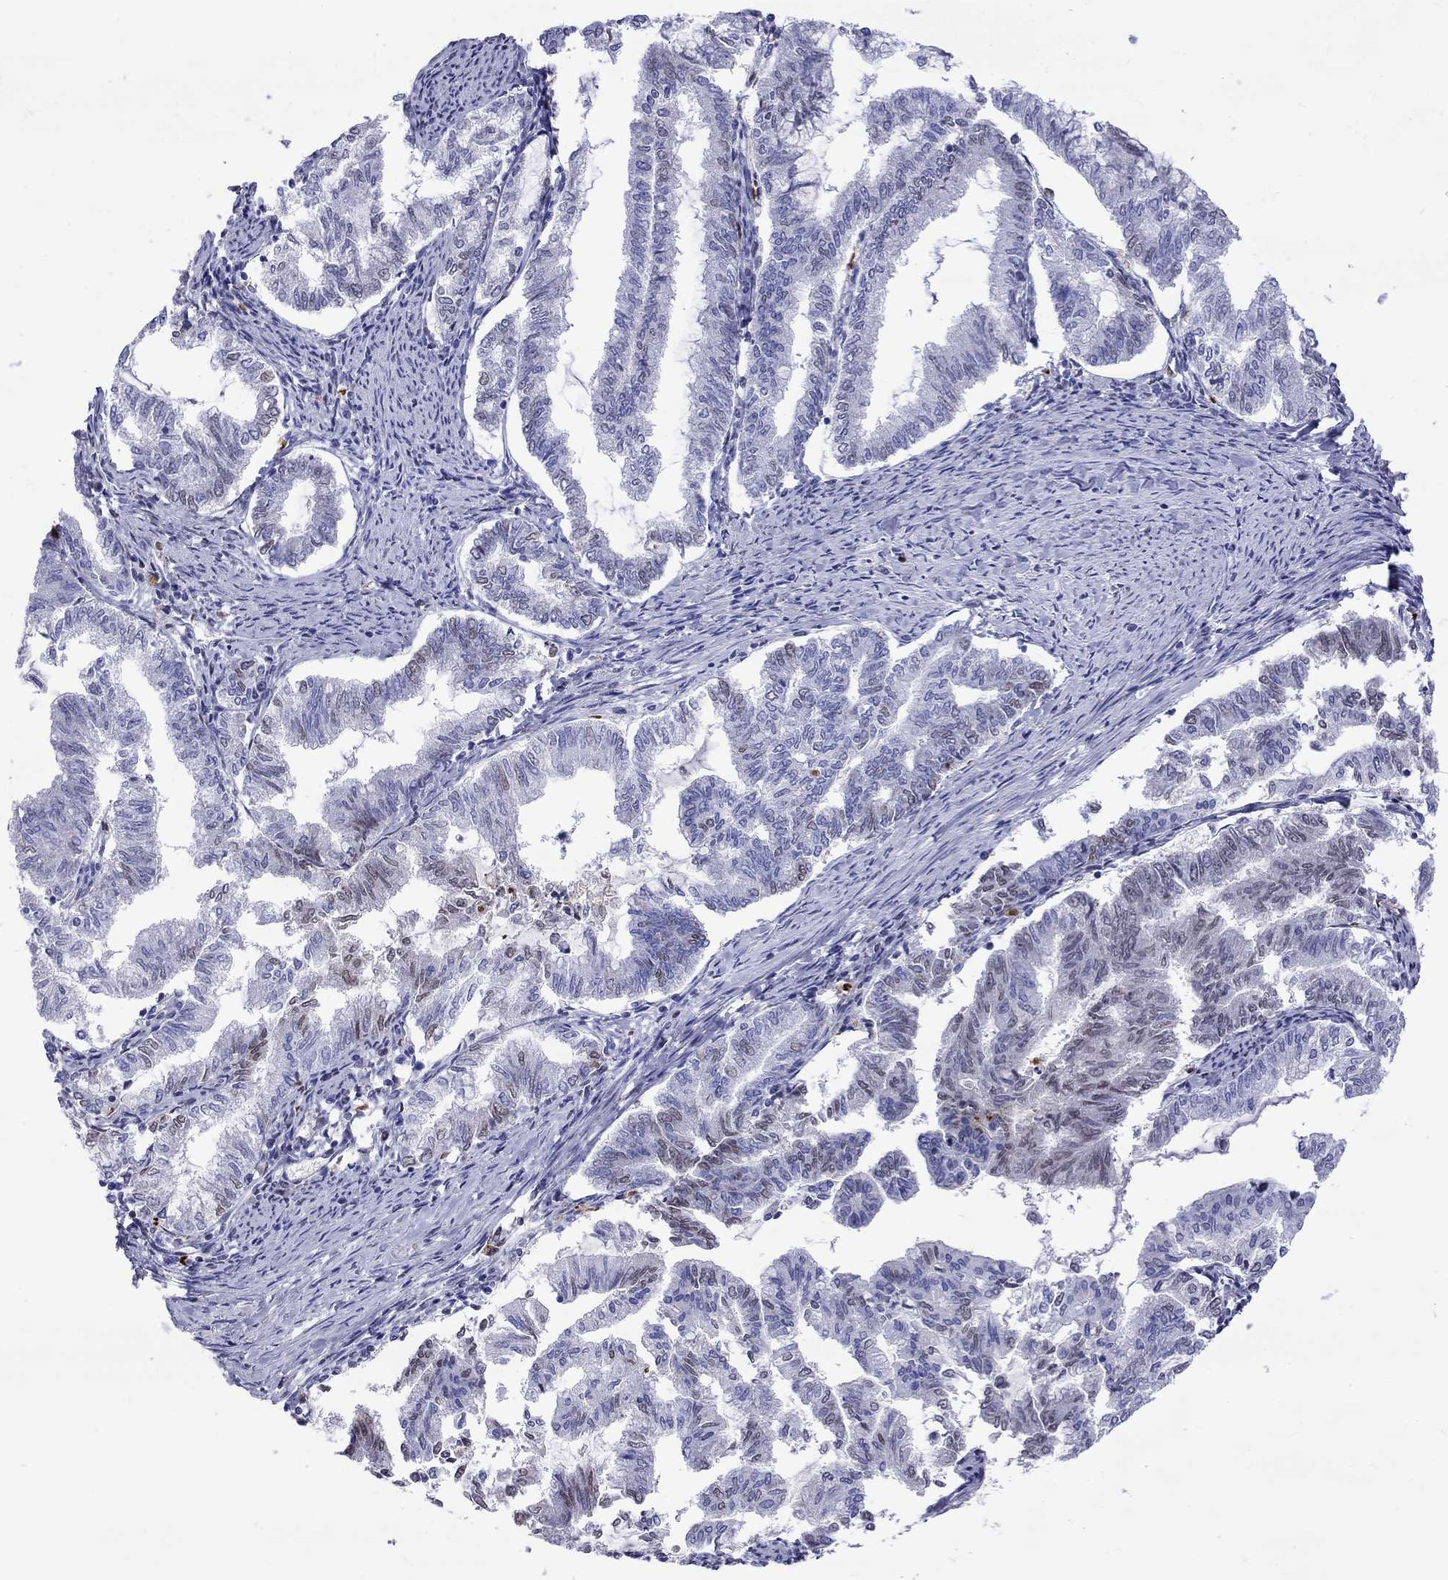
{"staining": {"intensity": "weak", "quantity": "<25%", "location": "nuclear"}, "tissue": "endometrial cancer", "cell_type": "Tumor cells", "image_type": "cancer", "snomed": [{"axis": "morphology", "description": "Adenocarcinoma, NOS"}, {"axis": "topography", "description": "Endometrium"}], "caption": "DAB immunohistochemical staining of human endometrial cancer (adenocarcinoma) displays no significant staining in tumor cells. The staining is performed using DAB (3,3'-diaminobenzidine) brown chromogen with nuclei counter-stained in using hematoxylin.", "gene": "SERPINA3", "patient": {"sex": "female", "age": 79}}